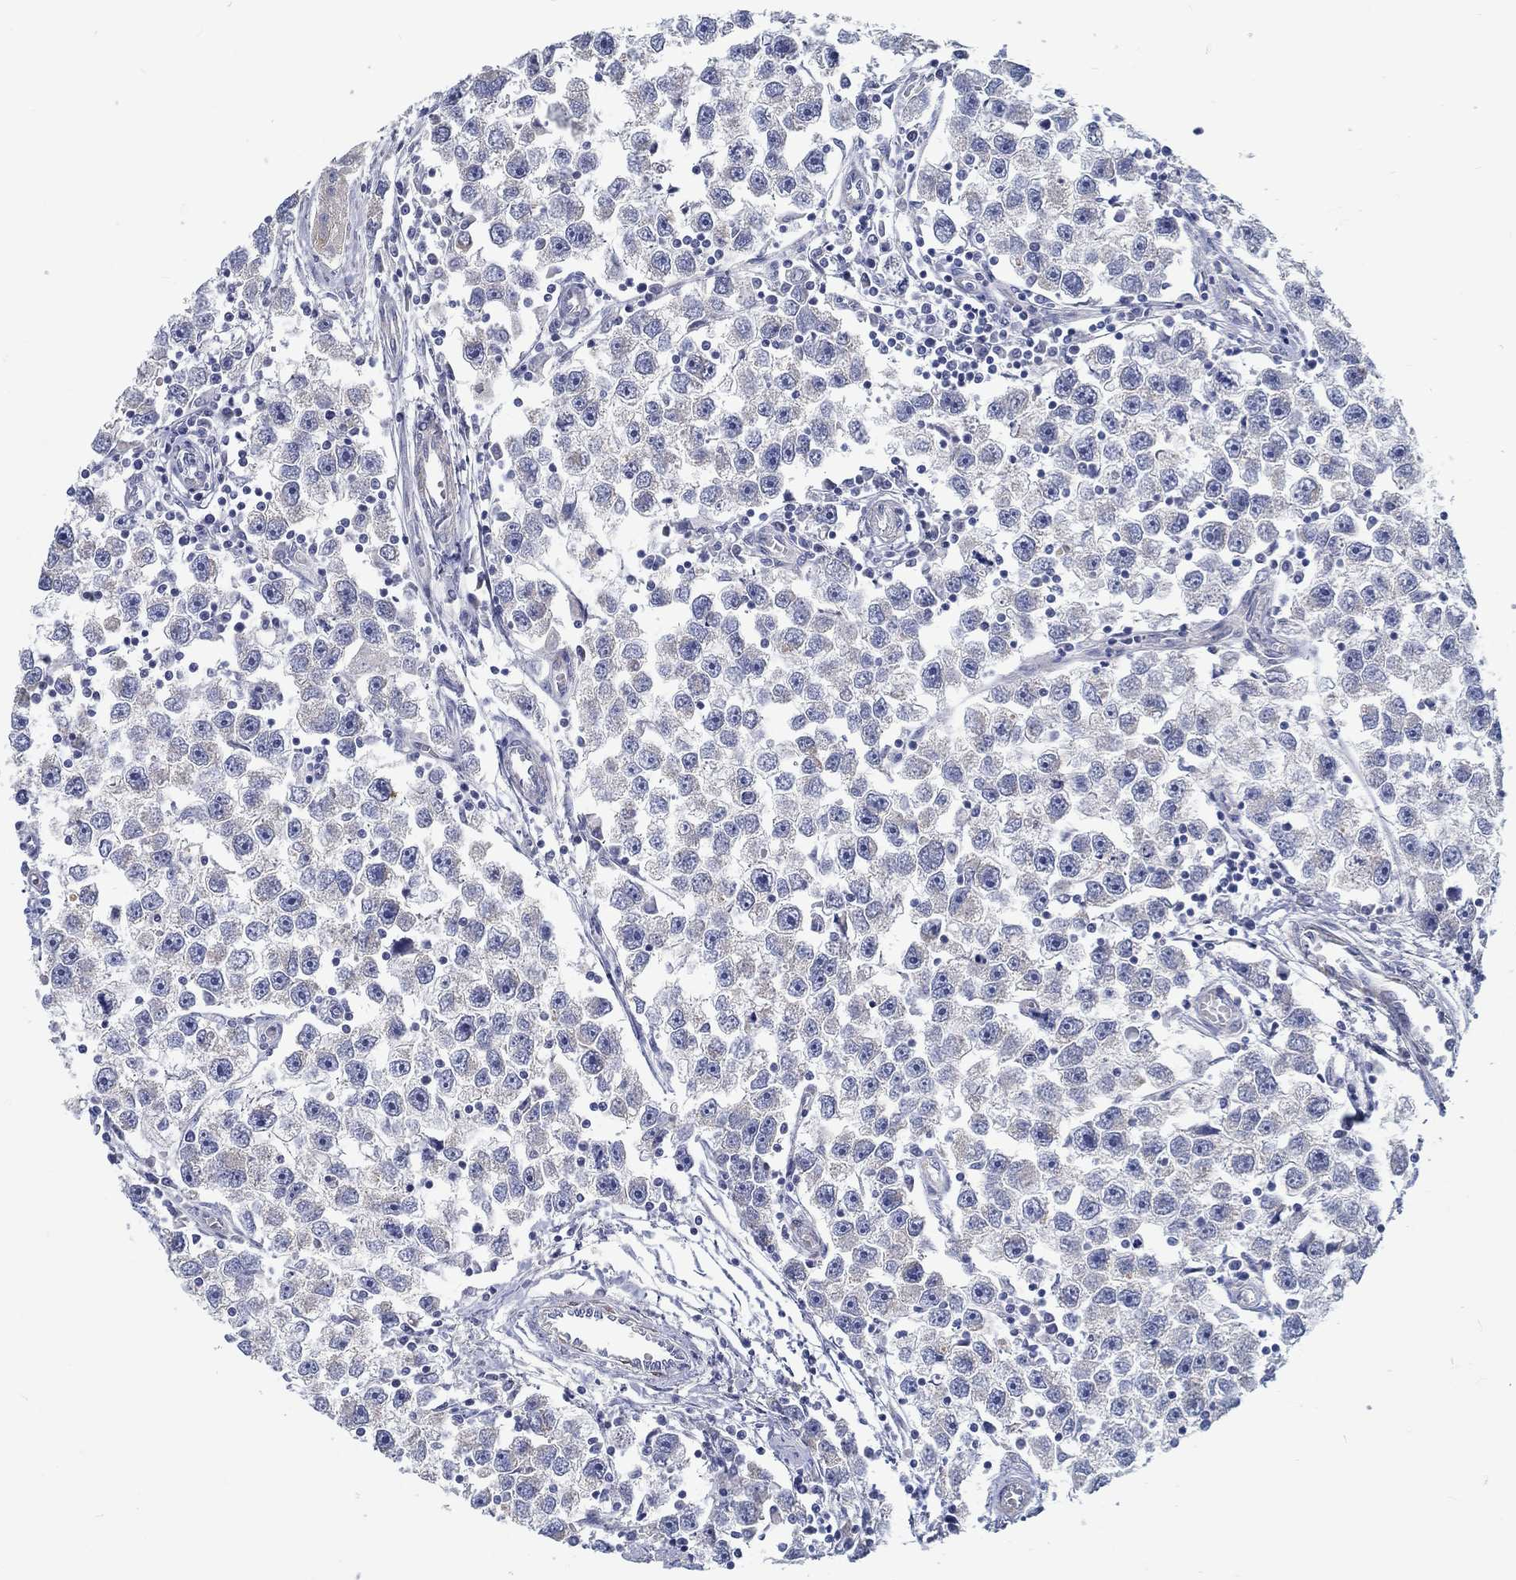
{"staining": {"intensity": "negative", "quantity": "none", "location": "none"}, "tissue": "testis cancer", "cell_type": "Tumor cells", "image_type": "cancer", "snomed": [{"axis": "morphology", "description": "Seminoma, NOS"}, {"axis": "topography", "description": "Testis"}], "caption": "Immunohistochemistry of testis seminoma displays no staining in tumor cells.", "gene": "MYBPC1", "patient": {"sex": "male", "age": 30}}